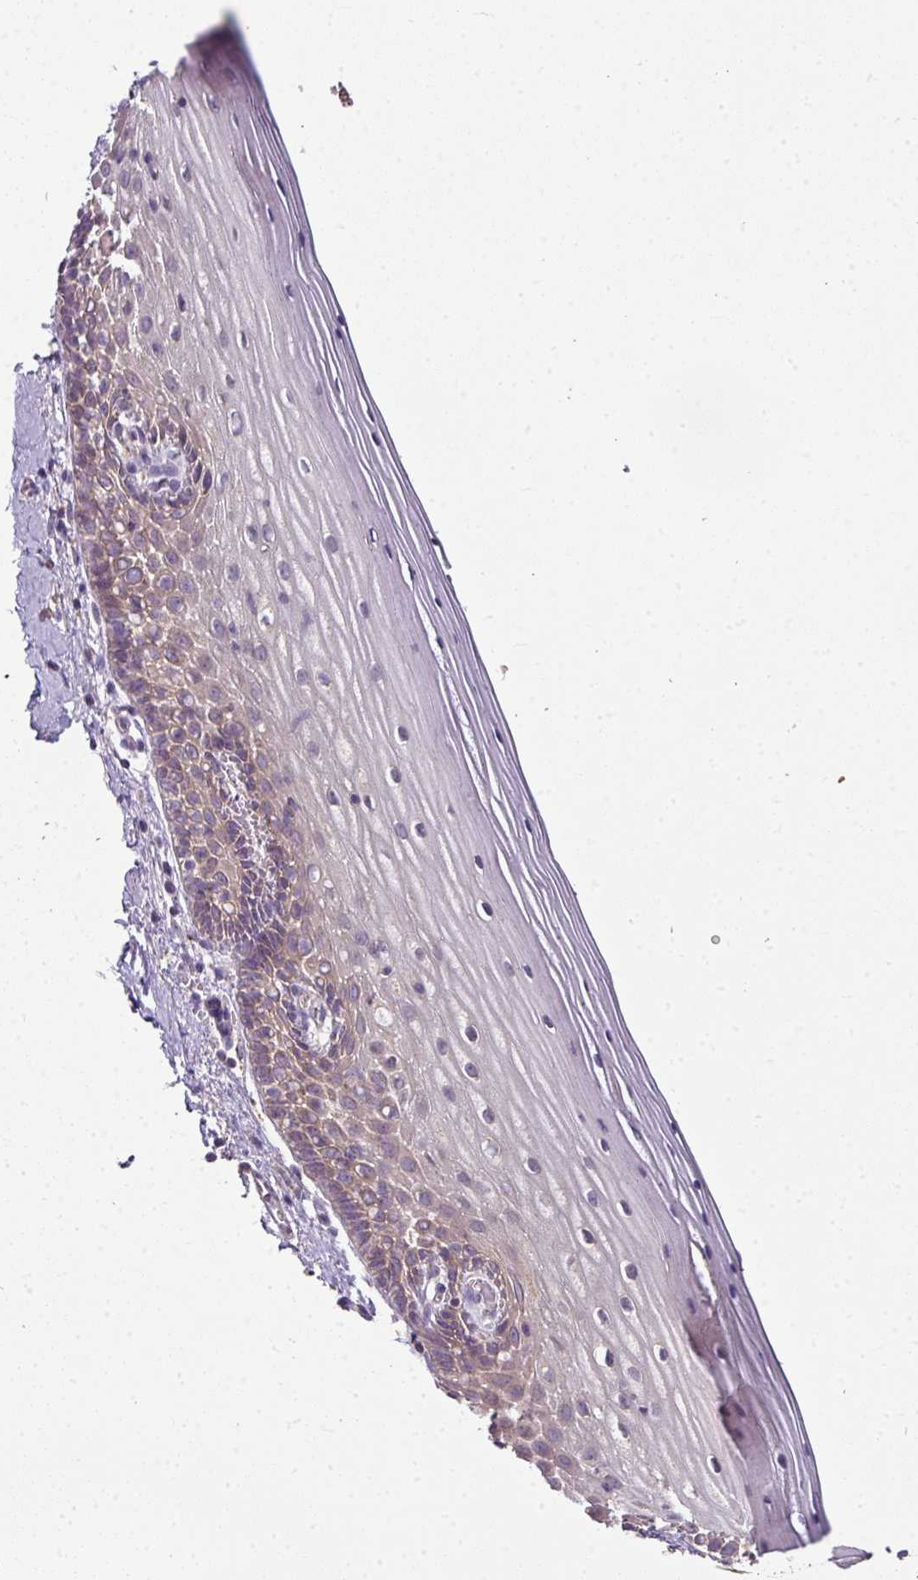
{"staining": {"intensity": "negative", "quantity": "none", "location": "none"}, "tissue": "cervix", "cell_type": "Glandular cells", "image_type": "normal", "snomed": [{"axis": "morphology", "description": "Normal tissue, NOS"}, {"axis": "topography", "description": "Cervix"}], "caption": "Protein analysis of benign cervix reveals no significant positivity in glandular cells. (DAB immunohistochemistry (IHC), high magnification).", "gene": "PALS2", "patient": {"sex": "female", "age": 44}}